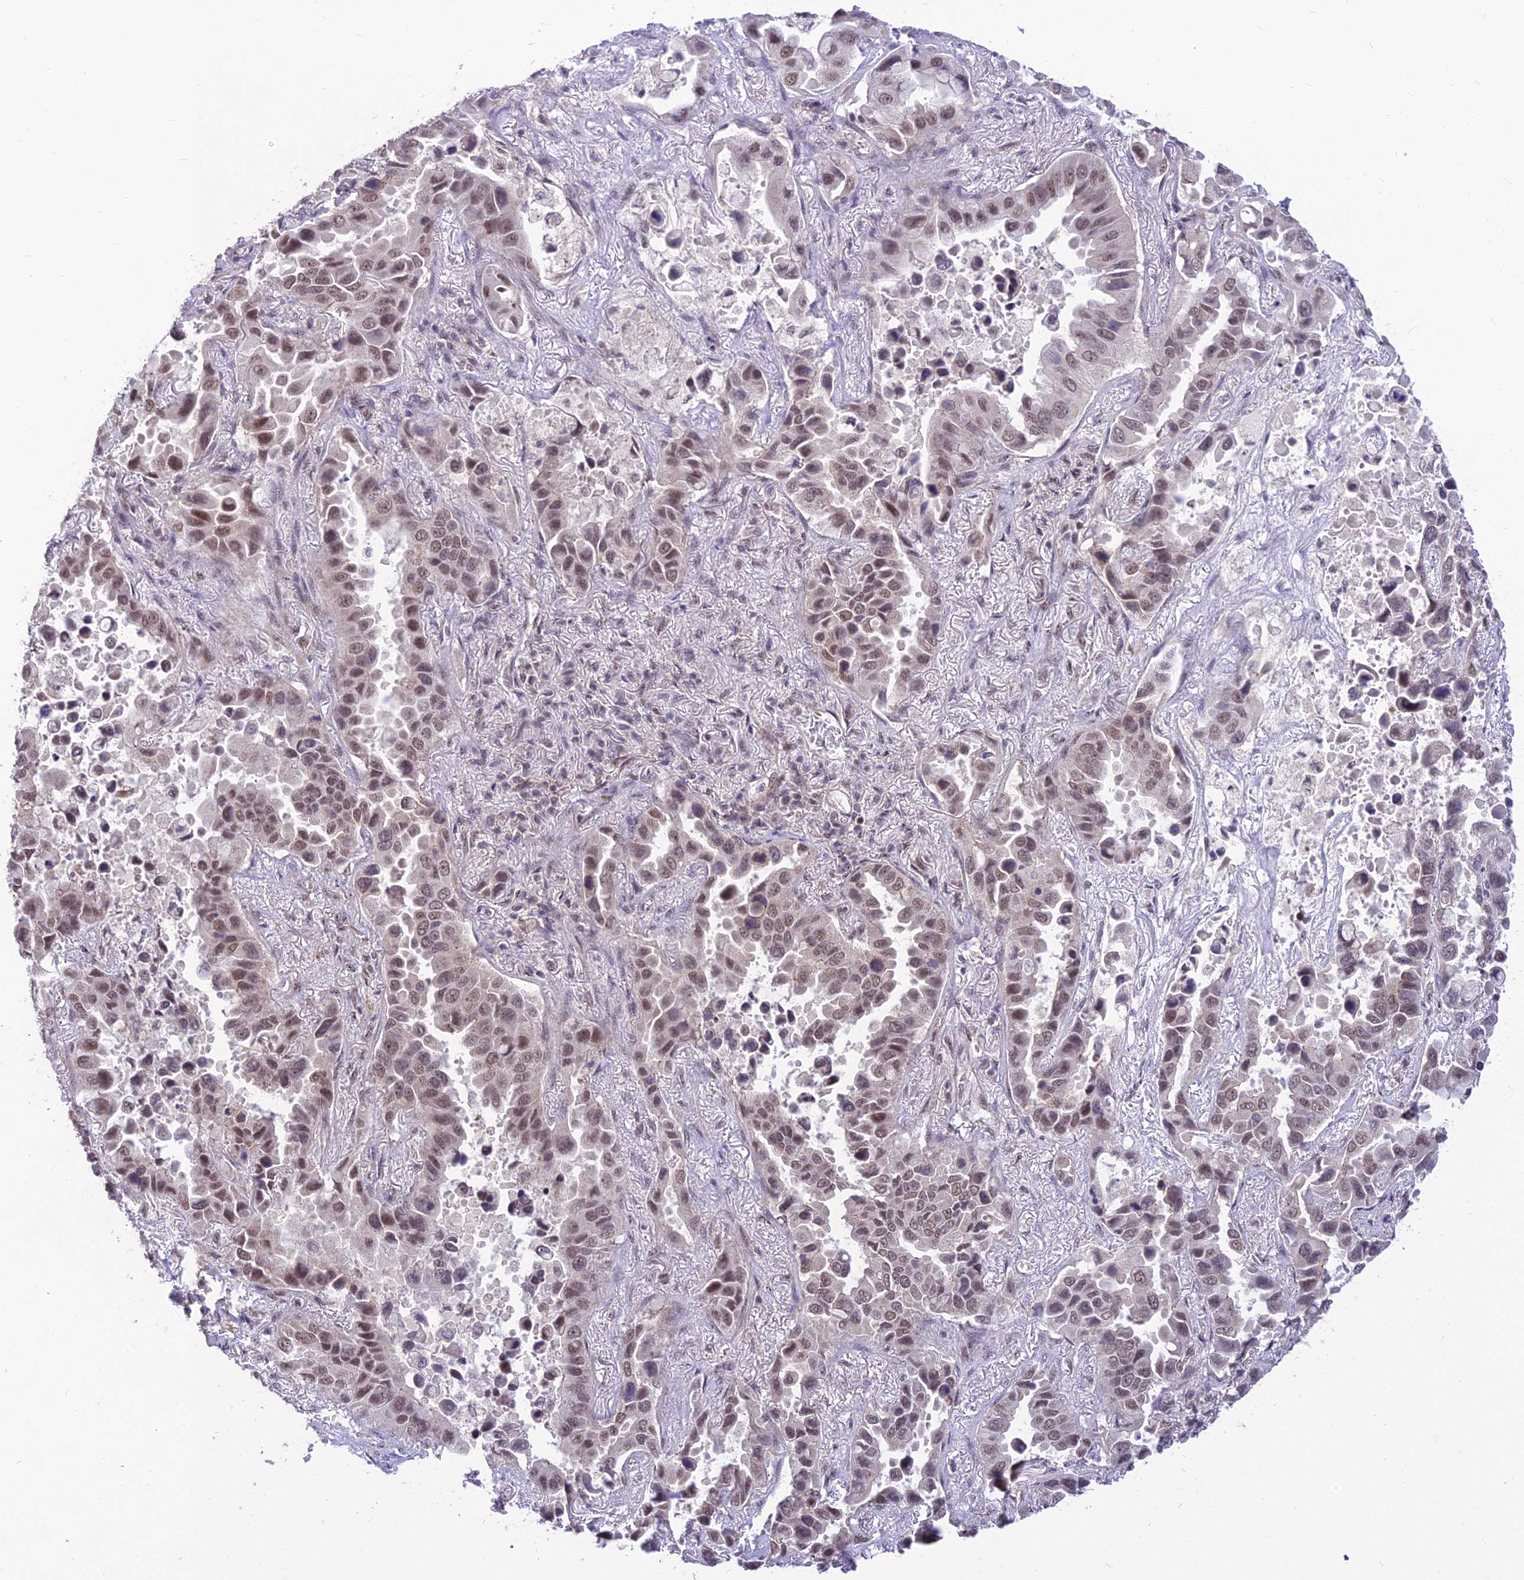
{"staining": {"intensity": "weak", "quantity": ">75%", "location": "nuclear"}, "tissue": "lung cancer", "cell_type": "Tumor cells", "image_type": "cancer", "snomed": [{"axis": "morphology", "description": "Adenocarcinoma, NOS"}, {"axis": "topography", "description": "Lung"}], "caption": "About >75% of tumor cells in lung adenocarcinoma display weak nuclear protein expression as visualized by brown immunohistochemical staining.", "gene": "MICOS13", "patient": {"sex": "male", "age": 64}}